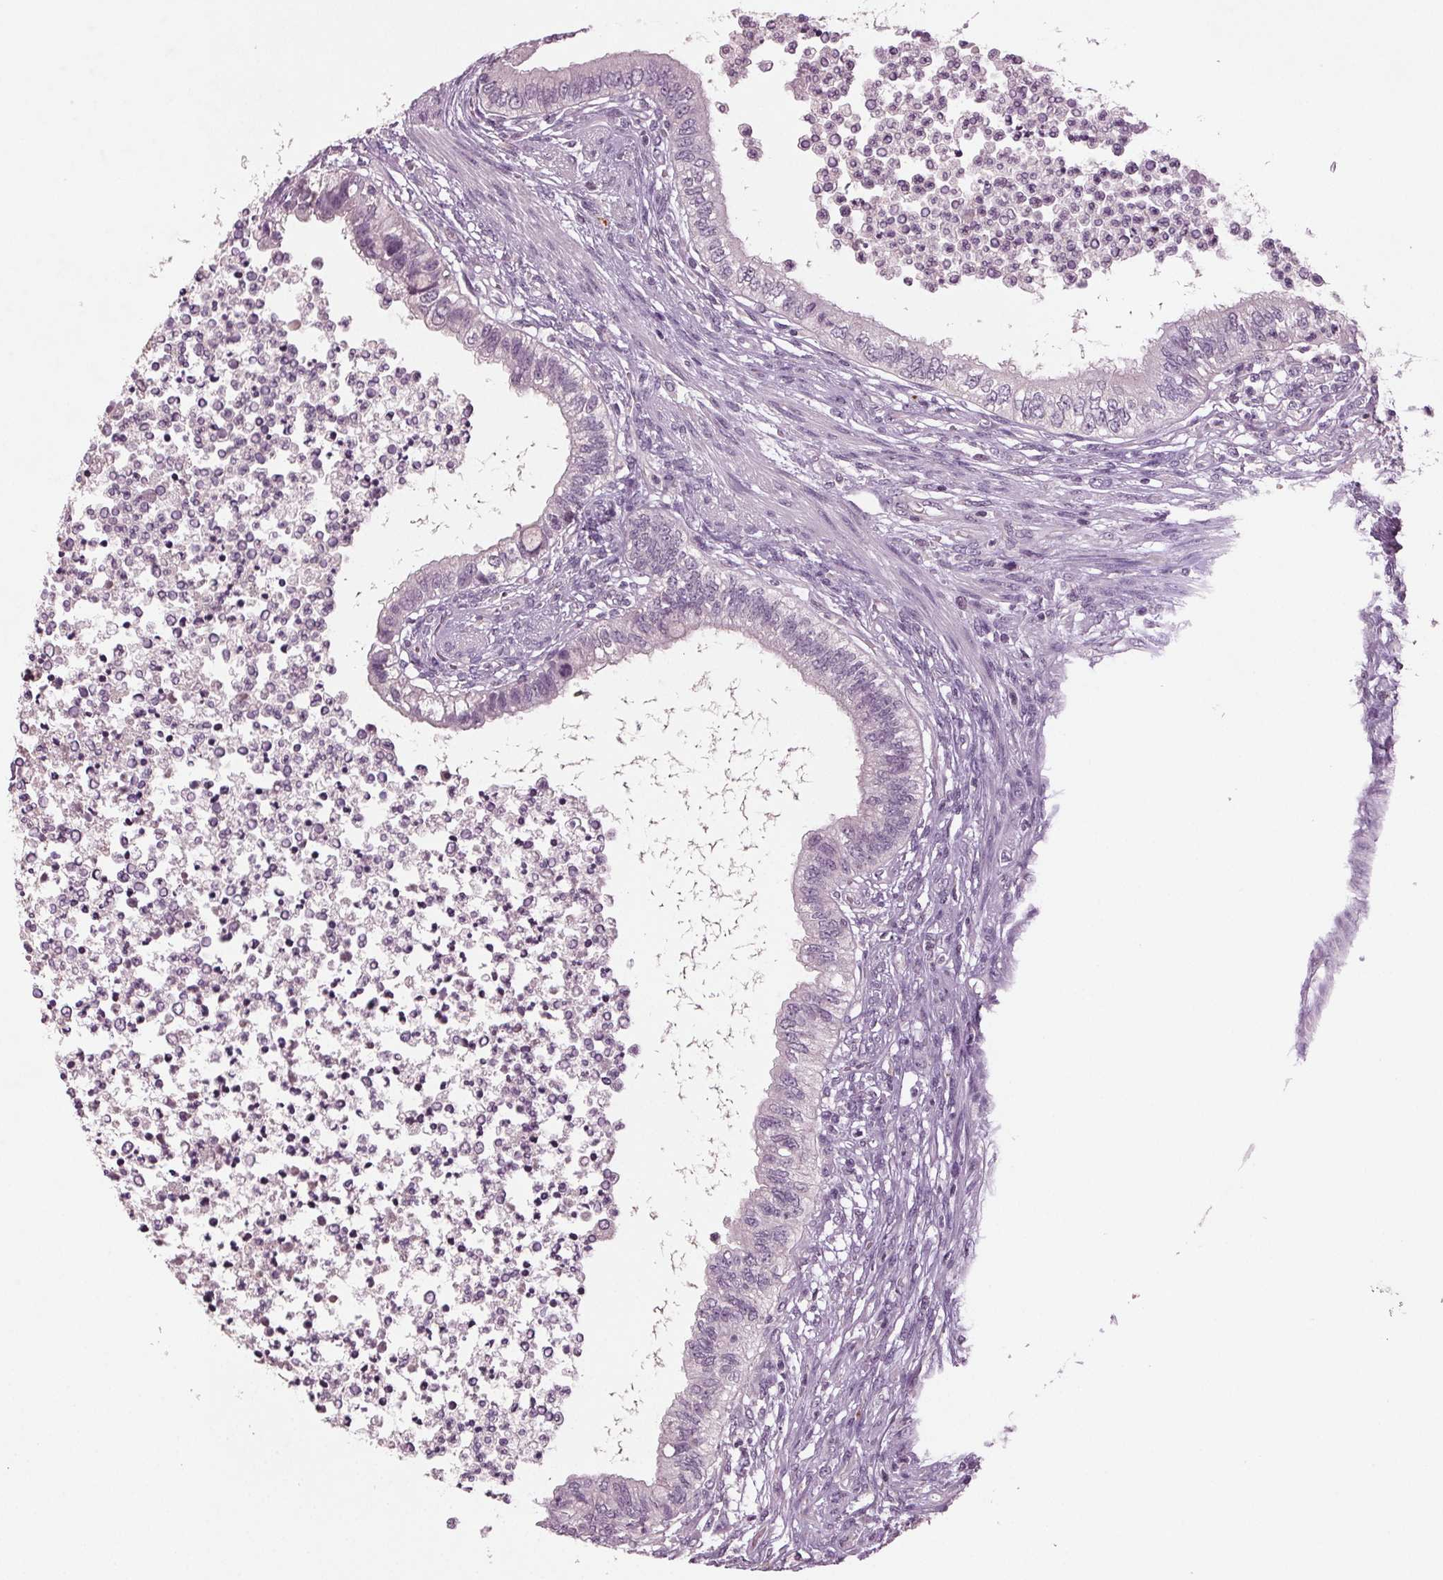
{"staining": {"intensity": "negative", "quantity": "none", "location": "none"}, "tissue": "testis cancer", "cell_type": "Tumor cells", "image_type": "cancer", "snomed": [{"axis": "morphology", "description": "Carcinoma, Embryonal, NOS"}, {"axis": "topography", "description": "Testis"}], "caption": "DAB (3,3'-diaminobenzidine) immunohistochemical staining of human testis embryonal carcinoma displays no significant staining in tumor cells. (Stains: DAB (3,3'-diaminobenzidine) IHC with hematoxylin counter stain, Microscopy: brightfield microscopy at high magnification).", "gene": "BHLHE22", "patient": {"sex": "male", "age": 26}}